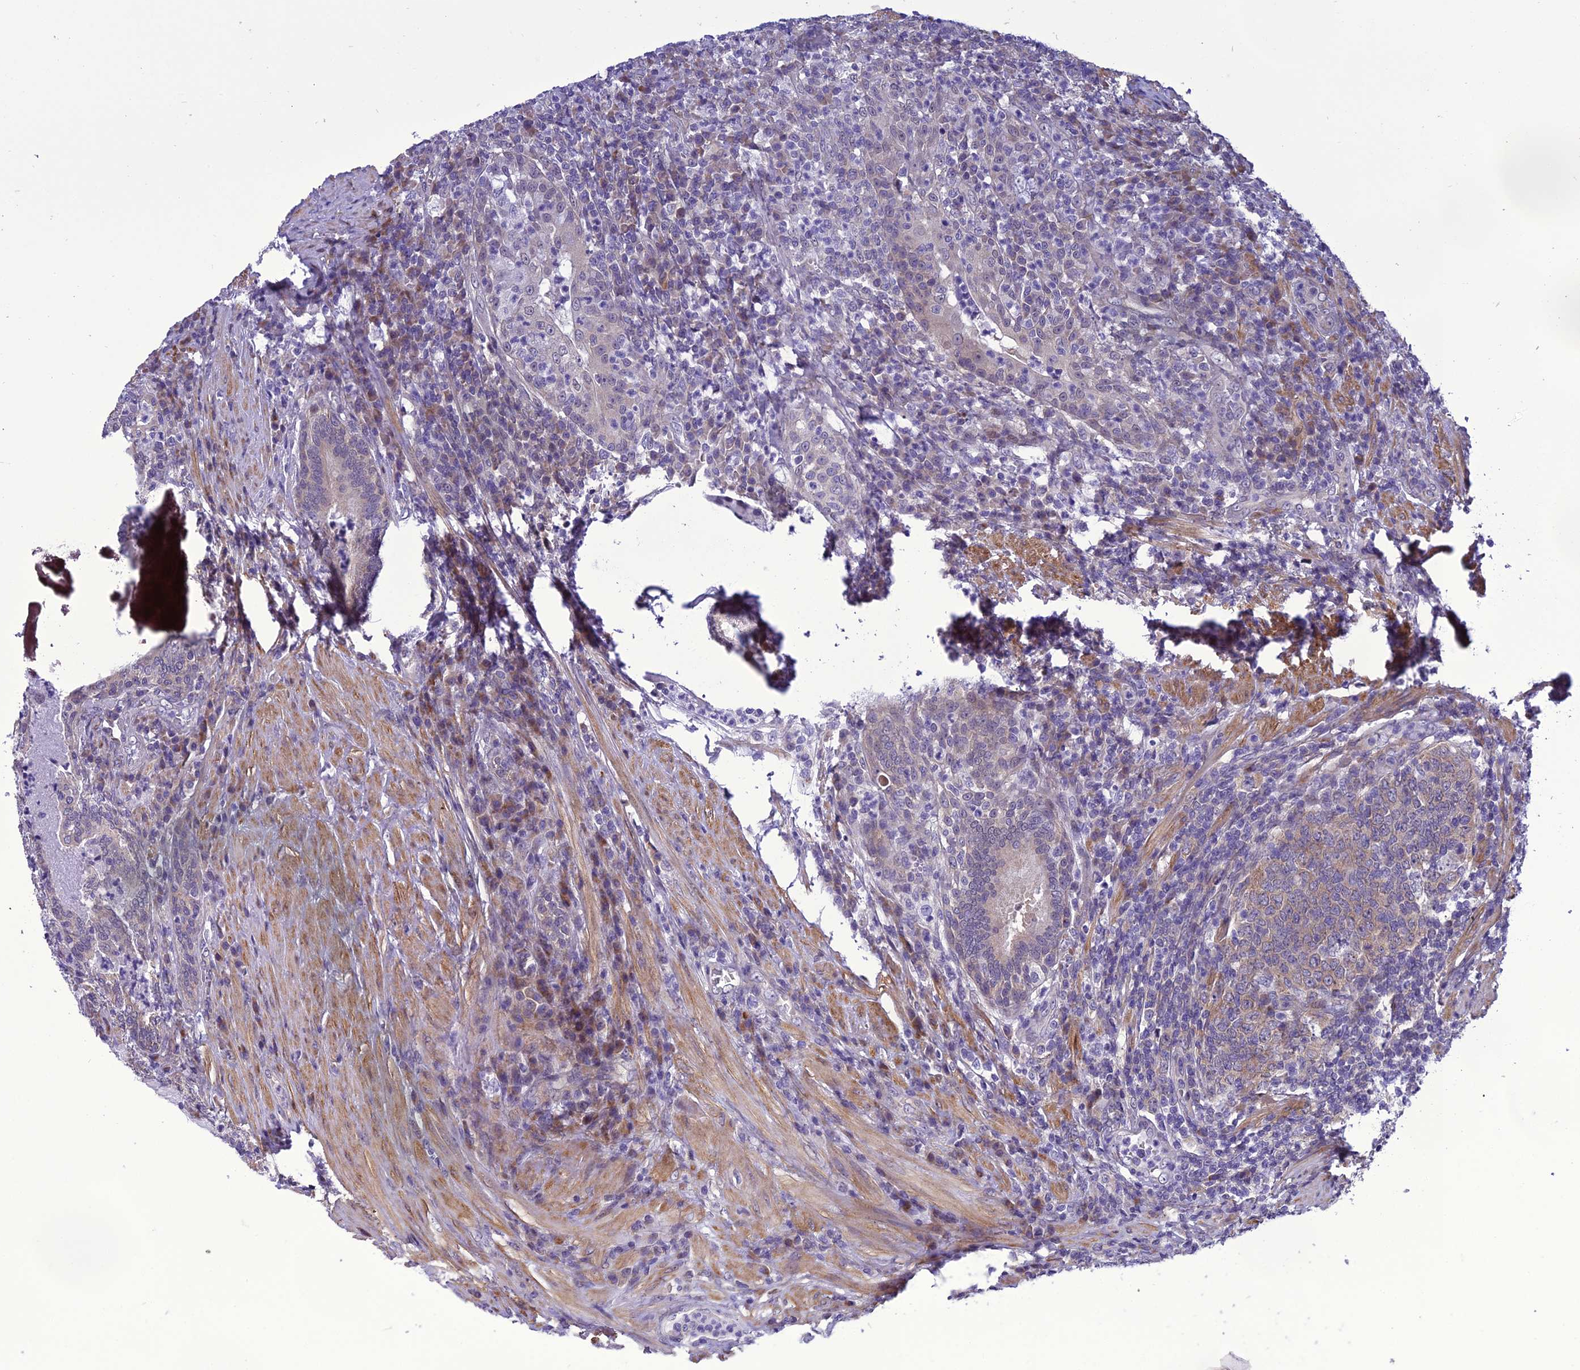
{"staining": {"intensity": "negative", "quantity": "none", "location": "none"}, "tissue": "prostate cancer", "cell_type": "Tumor cells", "image_type": "cancer", "snomed": [{"axis": "morphology", "description": "Adenocarcinoma, Low grade"}, {"axis": "topography", "description": "Prostate"}], "caption": "Immunohistochemistry (IHC) histopathology image of prostate cancer (low-grade adenocarcinoma) stained for a protein (brown), which exhibits no positivity in tumor cells.", "gene": "GAB4", "patient": {"sex": "male", "age": 68}}